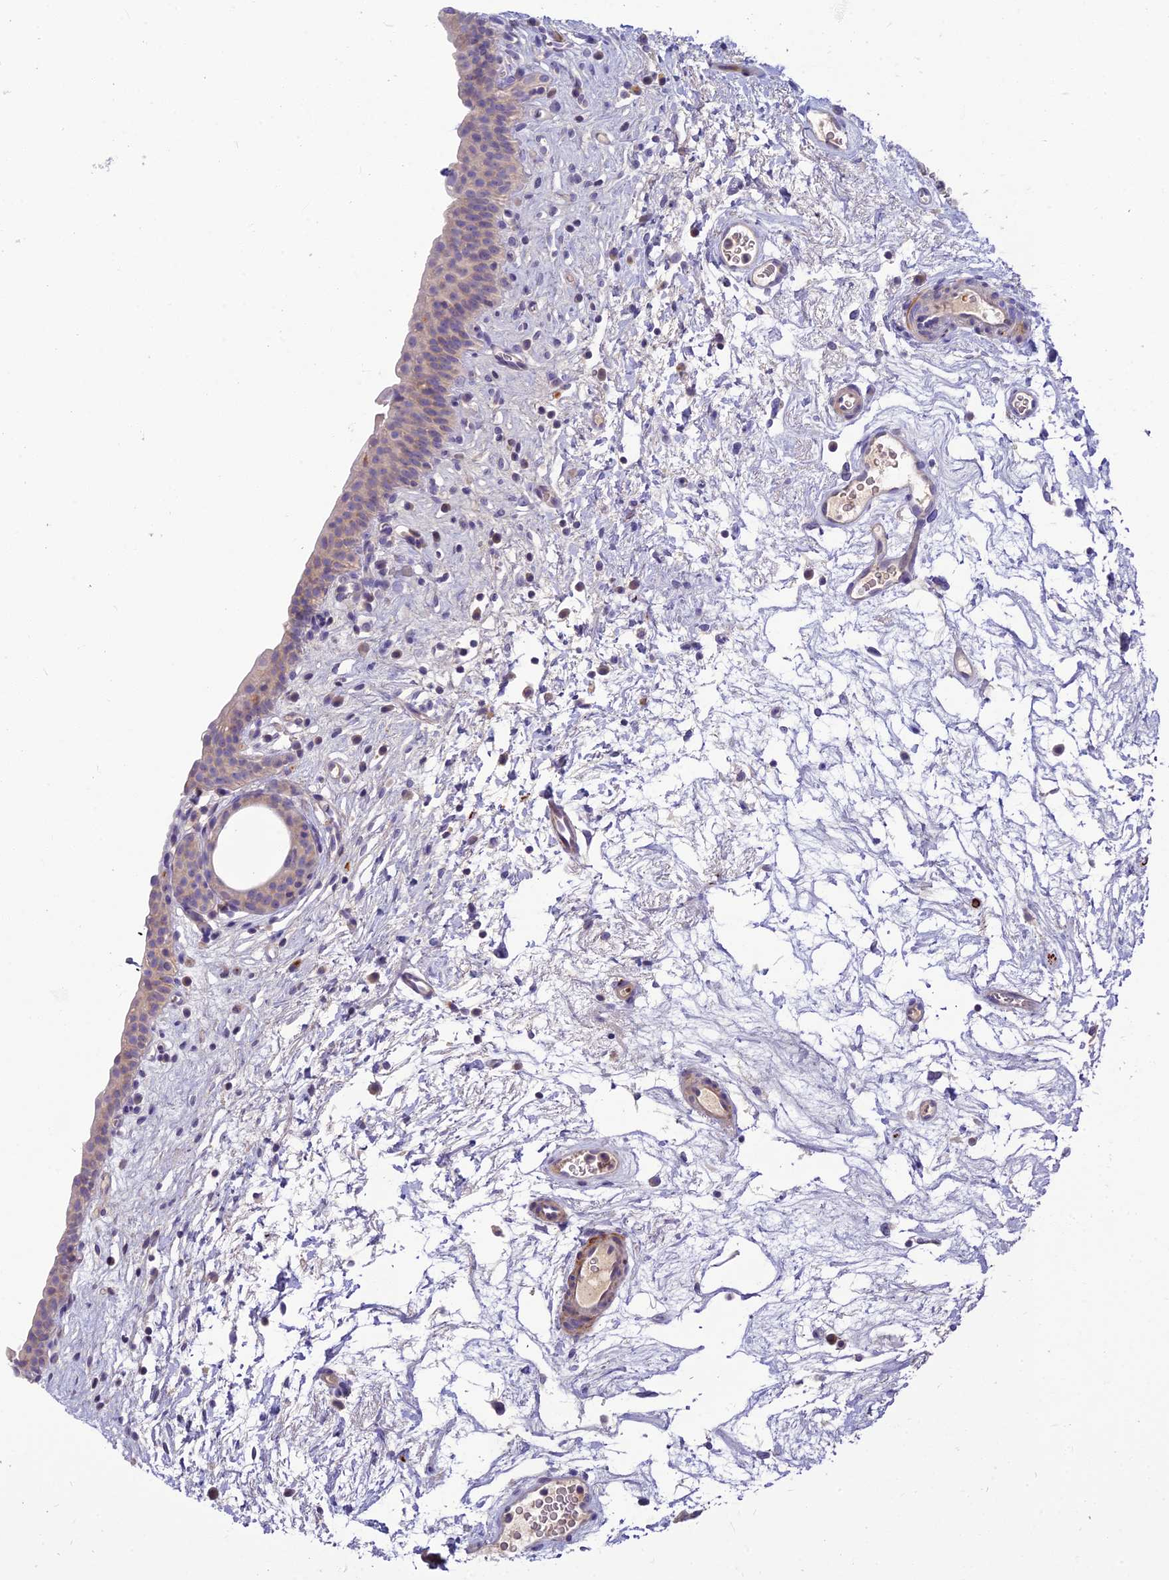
{"staining": {"intensity": "negative", "quantity": "none", "location": "none"}, "tissue": "urinary bladder", "cell_type": "Urothelial cells", "image_type": "normal", "snomed": [{"axis": "morphology", "description": "Normal tissue, NOS"}, {"axis": "topography", "description": "Urinary bladder"}], "caption": "This is an immunohistochemistry histopathology image of unremarkable urinary bladder. There is no staining in urothelial cells.", "gene": "CLIP4", "patient": {"sex": "male", "age": 83}}